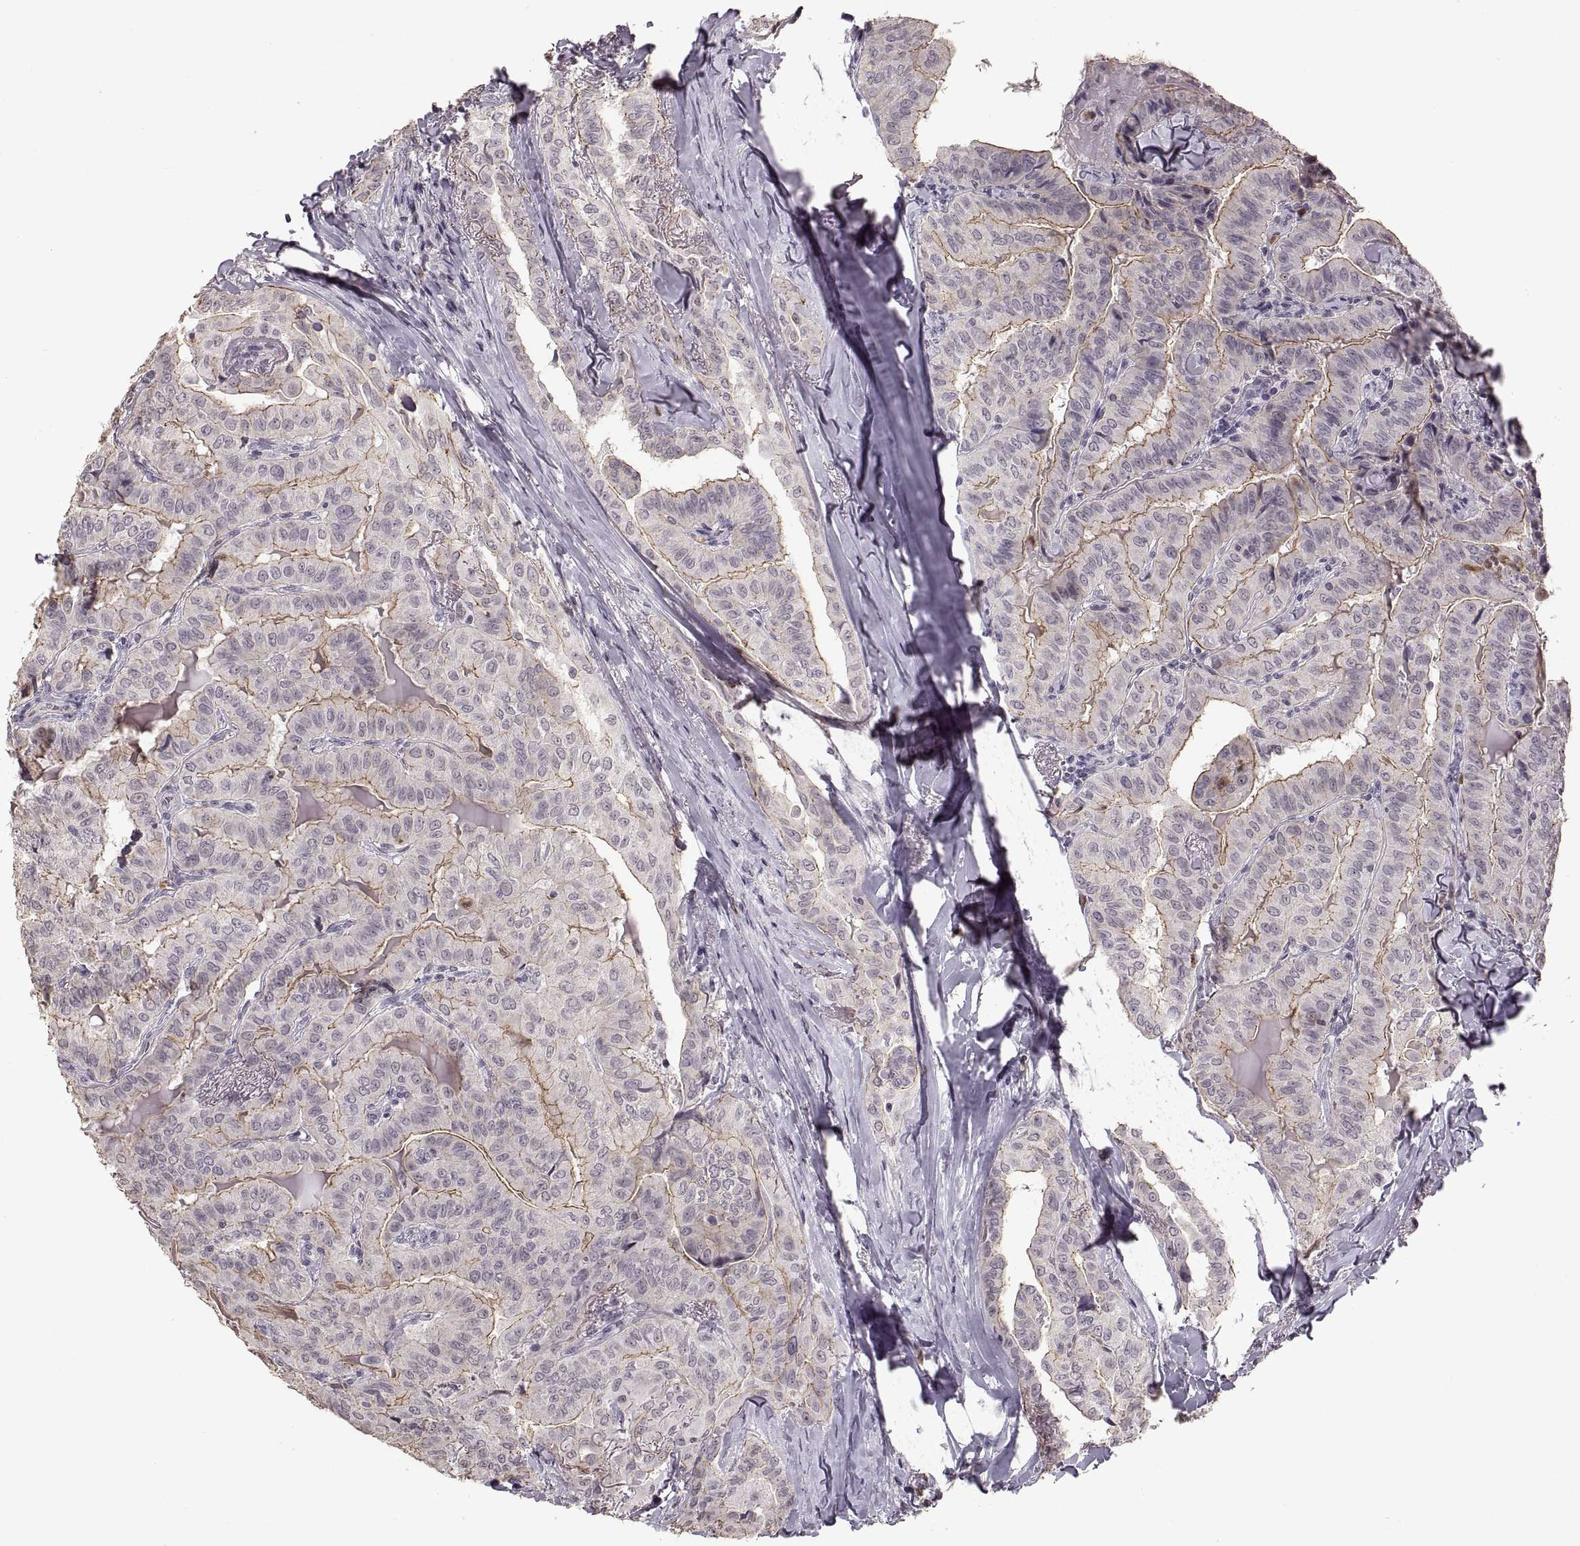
{"staining": {"intensity": "weak", "quantity": ">75%", "location": "cytoplasmic/membranous"}, "tissue": "thyroid cancer", "cell_type": "Tumor cells", "image_type": "cancer", "snomed": [{"axis": "morphology", "description": "Papillary adenocarcinoma, NOS"}, {"axis": "topography", "description": "Thyroid gland"}], "caption": "Immunohistochemistry (IHC) (DAB (3,3'-diaminobenzidine)) staining of human thyroid cancer (papillary adenocarcinoma) shows weak cytoplasmic/membranous protein positivity in about >75% of tumor cells. The staining was performed using DAB to visualize the protein expression in brown, while the nuclei were stained in blue with hematoxylin (Magnification: 20x).", "gene": "PALS1", "patient": {"sex": "female", "age": 68}}